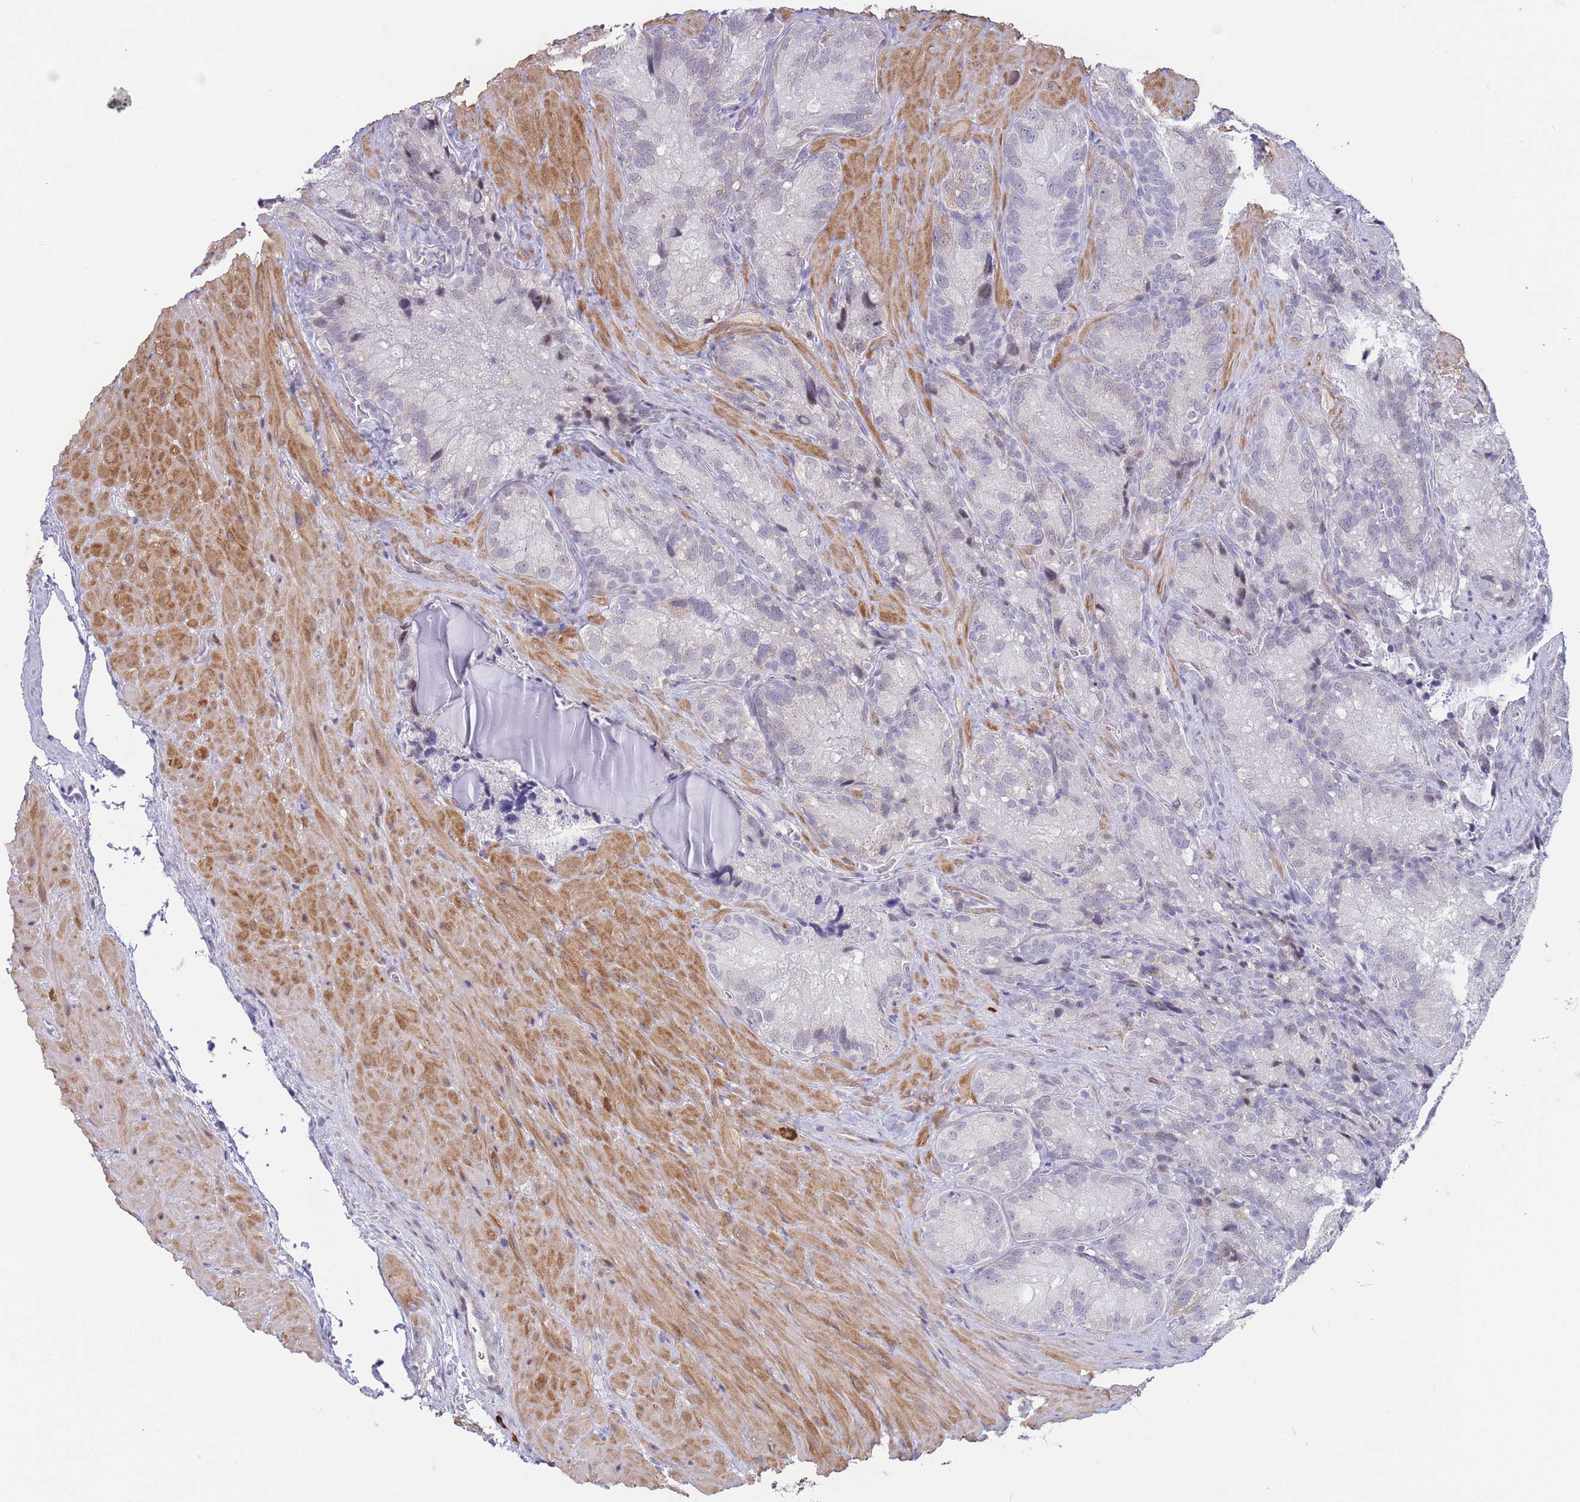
{"staining": {"intensity": "negative", "quantity": "none", "location": "none"}, "tissue": "seminal vesicle", "cell_type": "Glandular cells", "image_type": "normal", "snomed": [{"axis": "morphology", "description": "Normal tissue, NOS"}, {"axis": "topography", "description": "Seminal veicle"}], "caption": "Seminal vesicle stained for a protein using immunohistochemistry exhibits no positivity glandular cells.", "gene": "ASAP3", "patient": {"sex": "male", "age": 62}}